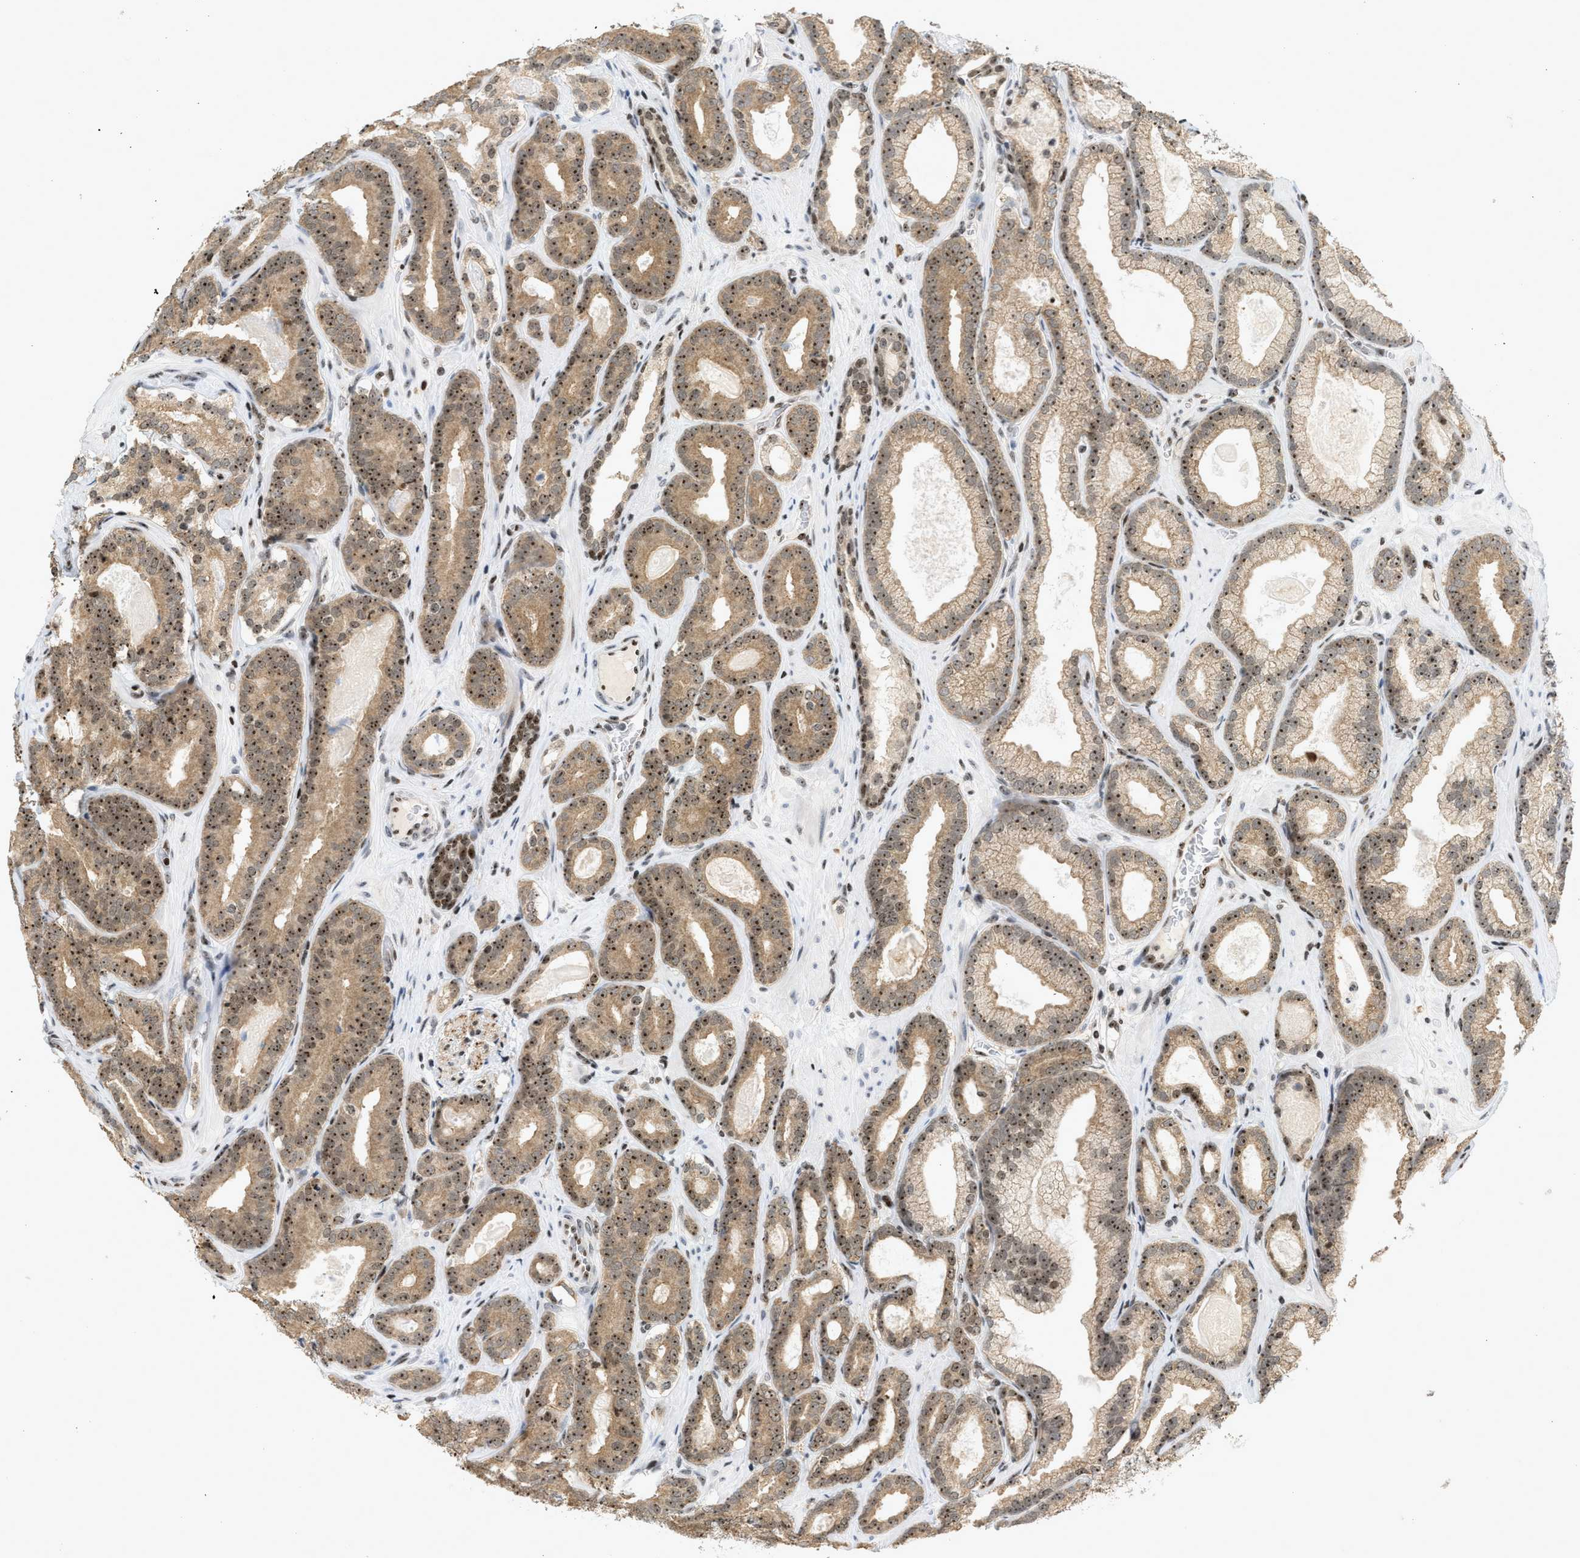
{"staining": {"intensity": "moderate", "quantity": ">75%", "location": "cytoplasmic/membranous,nuclear"}, "tissue": "prostate cancer", "cell_type": "Tumor cells", "image_type": "cancer", "snomed": [{"axis": "morphology", "description": "Adenocarcinoma, High grade"}, {"axis": "topography", "description": "Prostate"}], "caption": "Protein expression analysis of prostate high-grade adenocarcinoma shows moderate cytoplasmic/membranous and nuclear positivity in about >75% of tumor cells.", "gene": "ZNF22", "patient": {"sex": "male", "age": 60}}